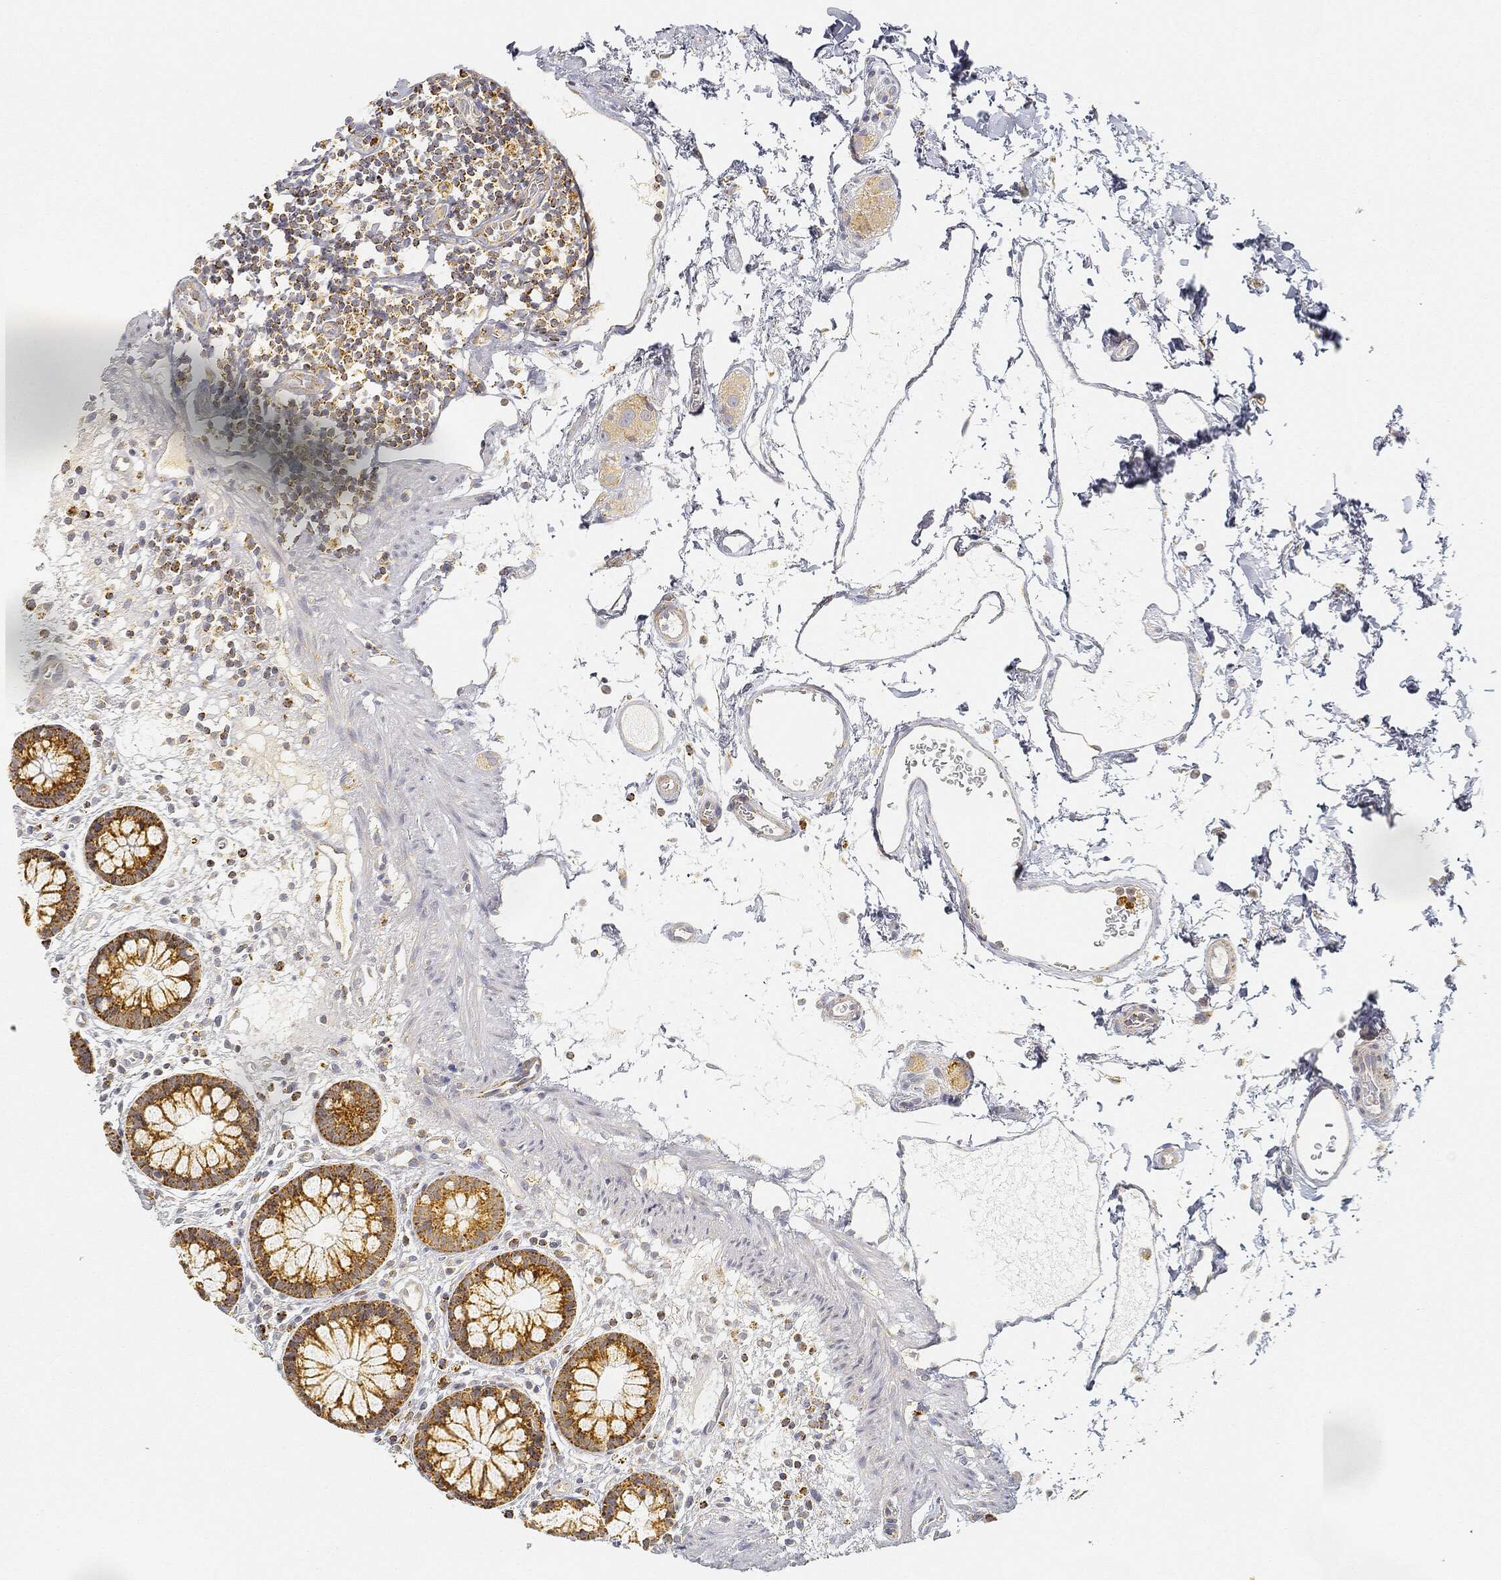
{"staining": {"intensity": "negative", "quantity": "none", "location": "none"}, "tissue": "colon", "cell_type": "Endothelial cells", "image_type": "normal", "snomed": [{"axis": "morphology", "description": "Normal tissue, NOS"}, {"axis": "topography", "description": "Colon"}], "caption": "Unremarkable colon was stained to show a protein in brown. There is no significant staining in endothelial cells.", "gene": "CAPN15", "patient": {"sex": "male", "age": 76}}